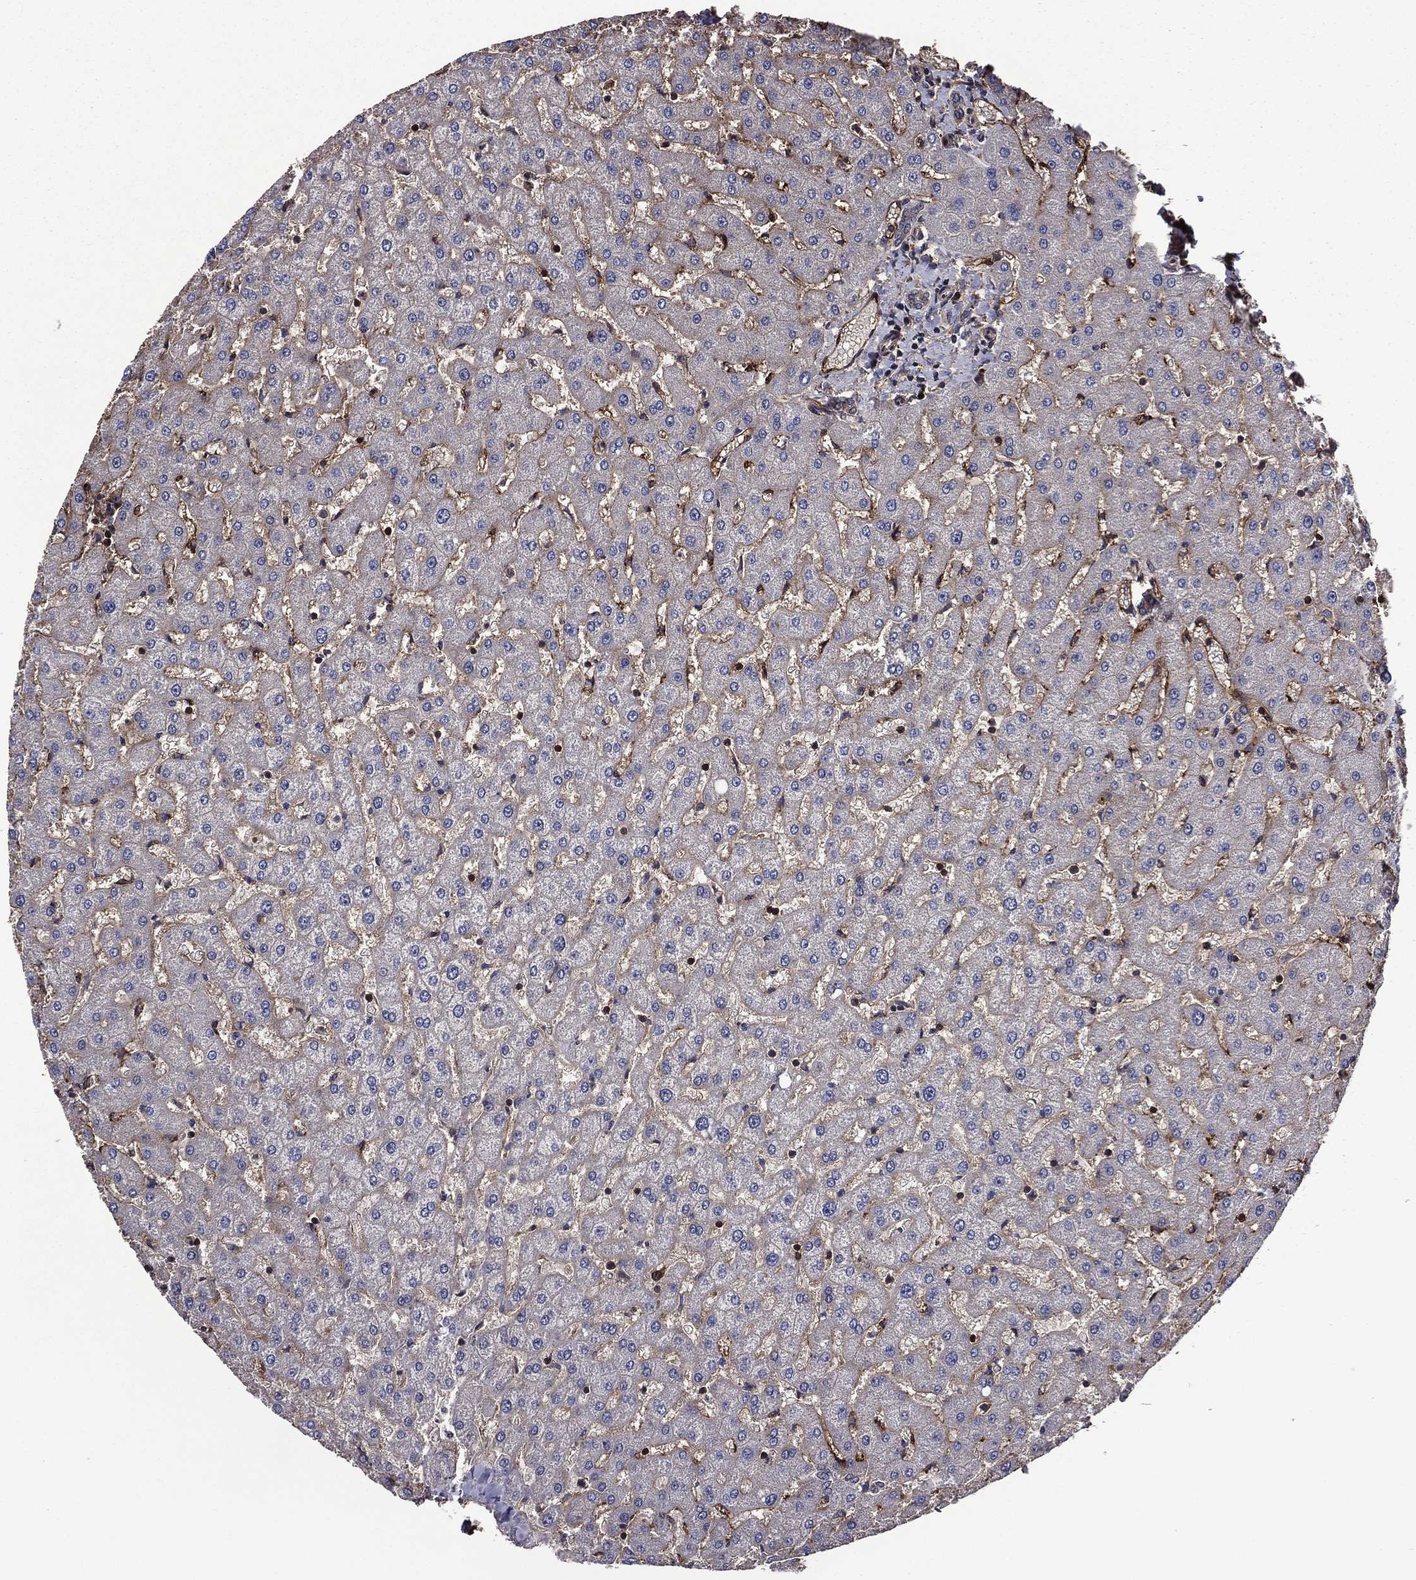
{"staining": {"intensity": "negative", "quantity": "none", "location": "none"}, "tissue": "liver", "cell_type": "Cholangiocytes", "image_type": "normal", "snomed": [{"axis": "morphology", "description": "Normal tissue, NOS"}, {"axis": "topography", "description": "Liver"}], "caption": "Immunohistochemistry image of normal liver stained for a protein (brown), which shows no positivity in cholangiocytes.", "gene": "PLPP3", "patient": {"sex": "female", "age": 50}}